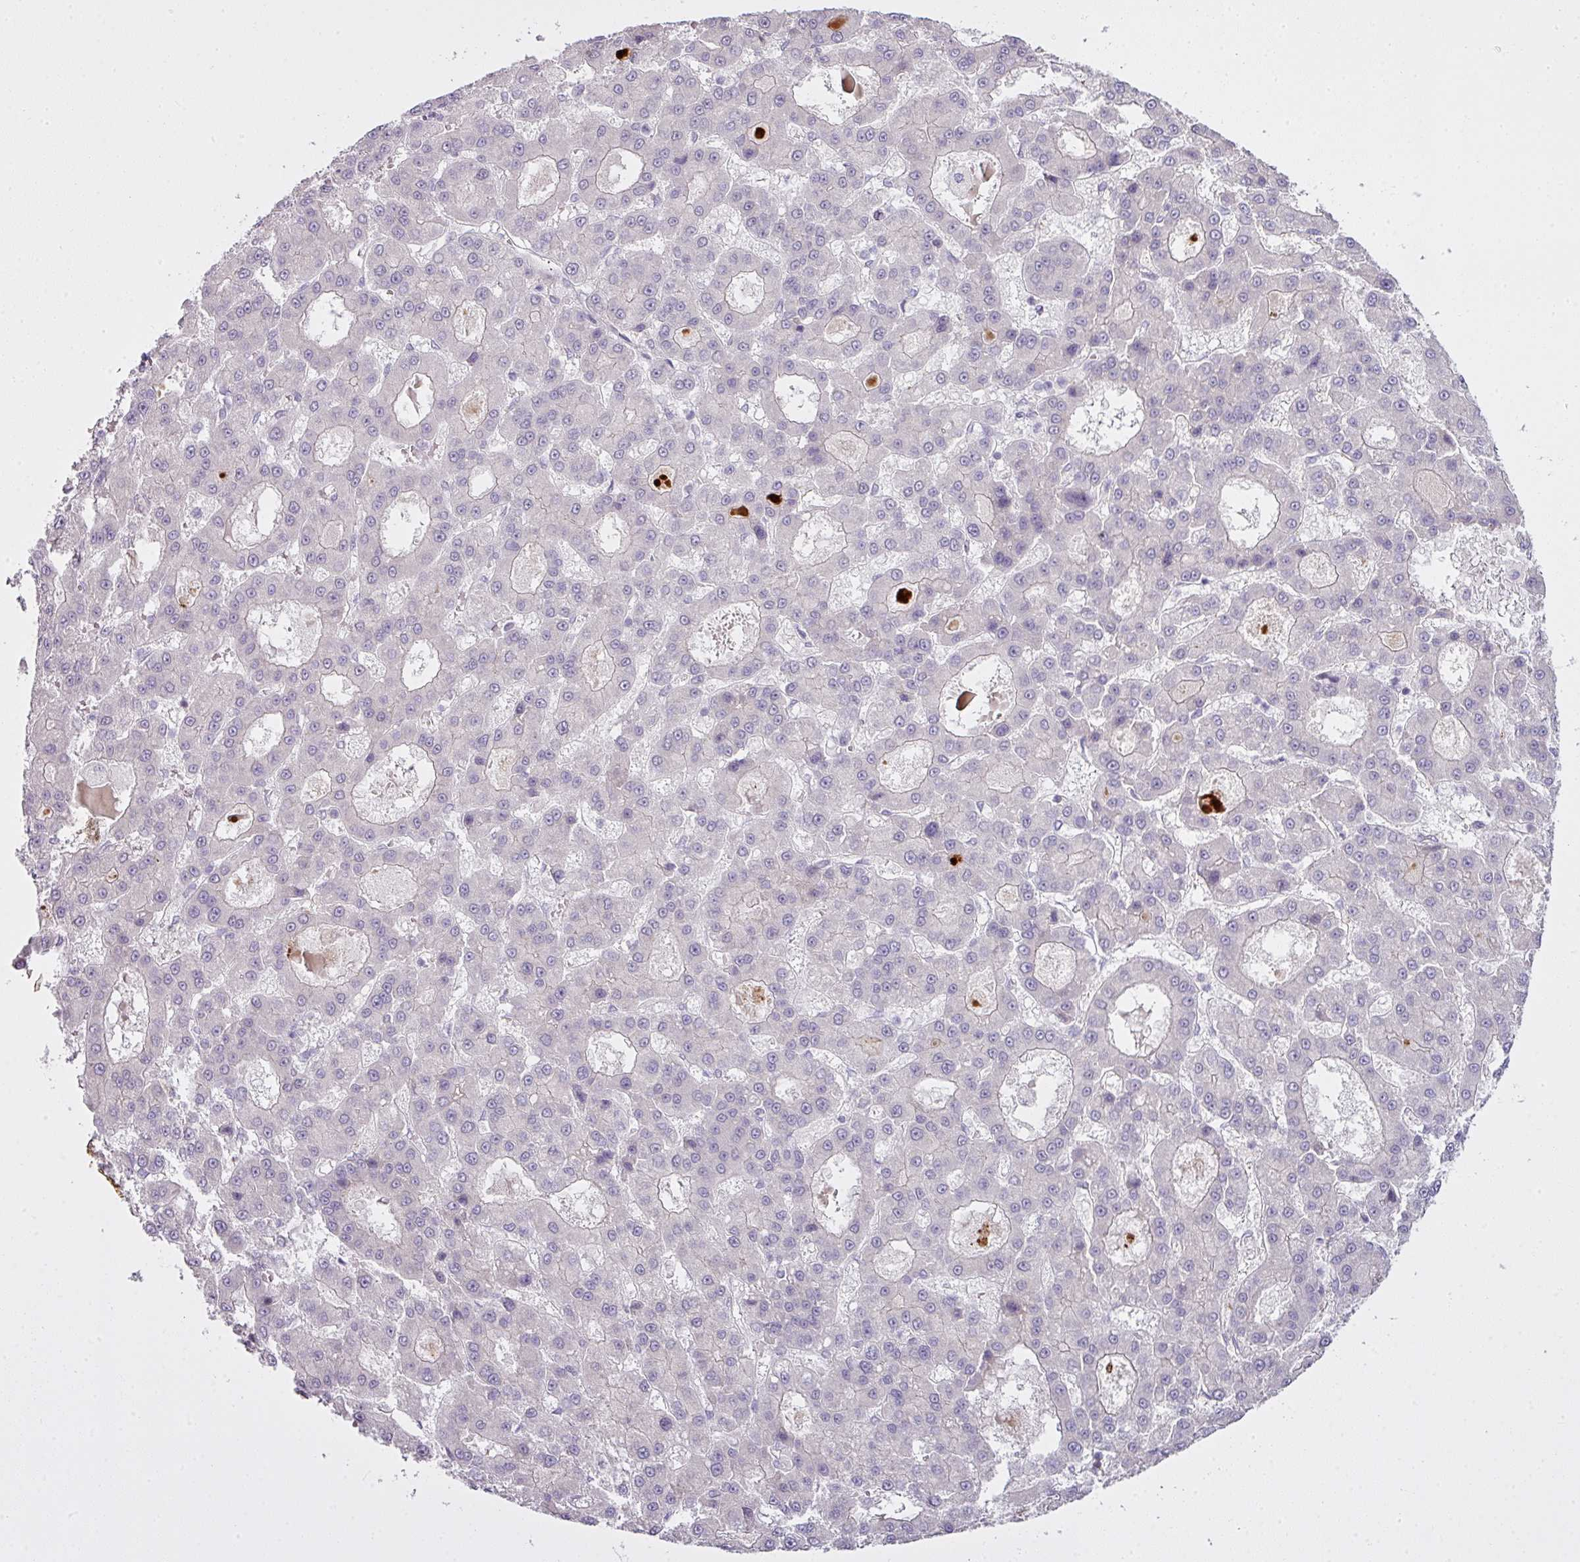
{"staining": {"intensity": "negative", "quantity": "none", "location": "none"}, "tissue": "liver cancer", "cell_type": "Tumor cells", "image_type": "cancer", "snomed": [{"axis": "morphology", "description": "Carcinoma, Hepatocellular, NOS"}, {"axis": "topography", "description": "Liver"}], "caption": "This is a image of immunohistochemistry staining of liver cancer, which shows no staining in tumor cells. (DAB IHC, high magnification).", "gene": "ZNF688", "patient": {"sex": "male", "age": 70}}